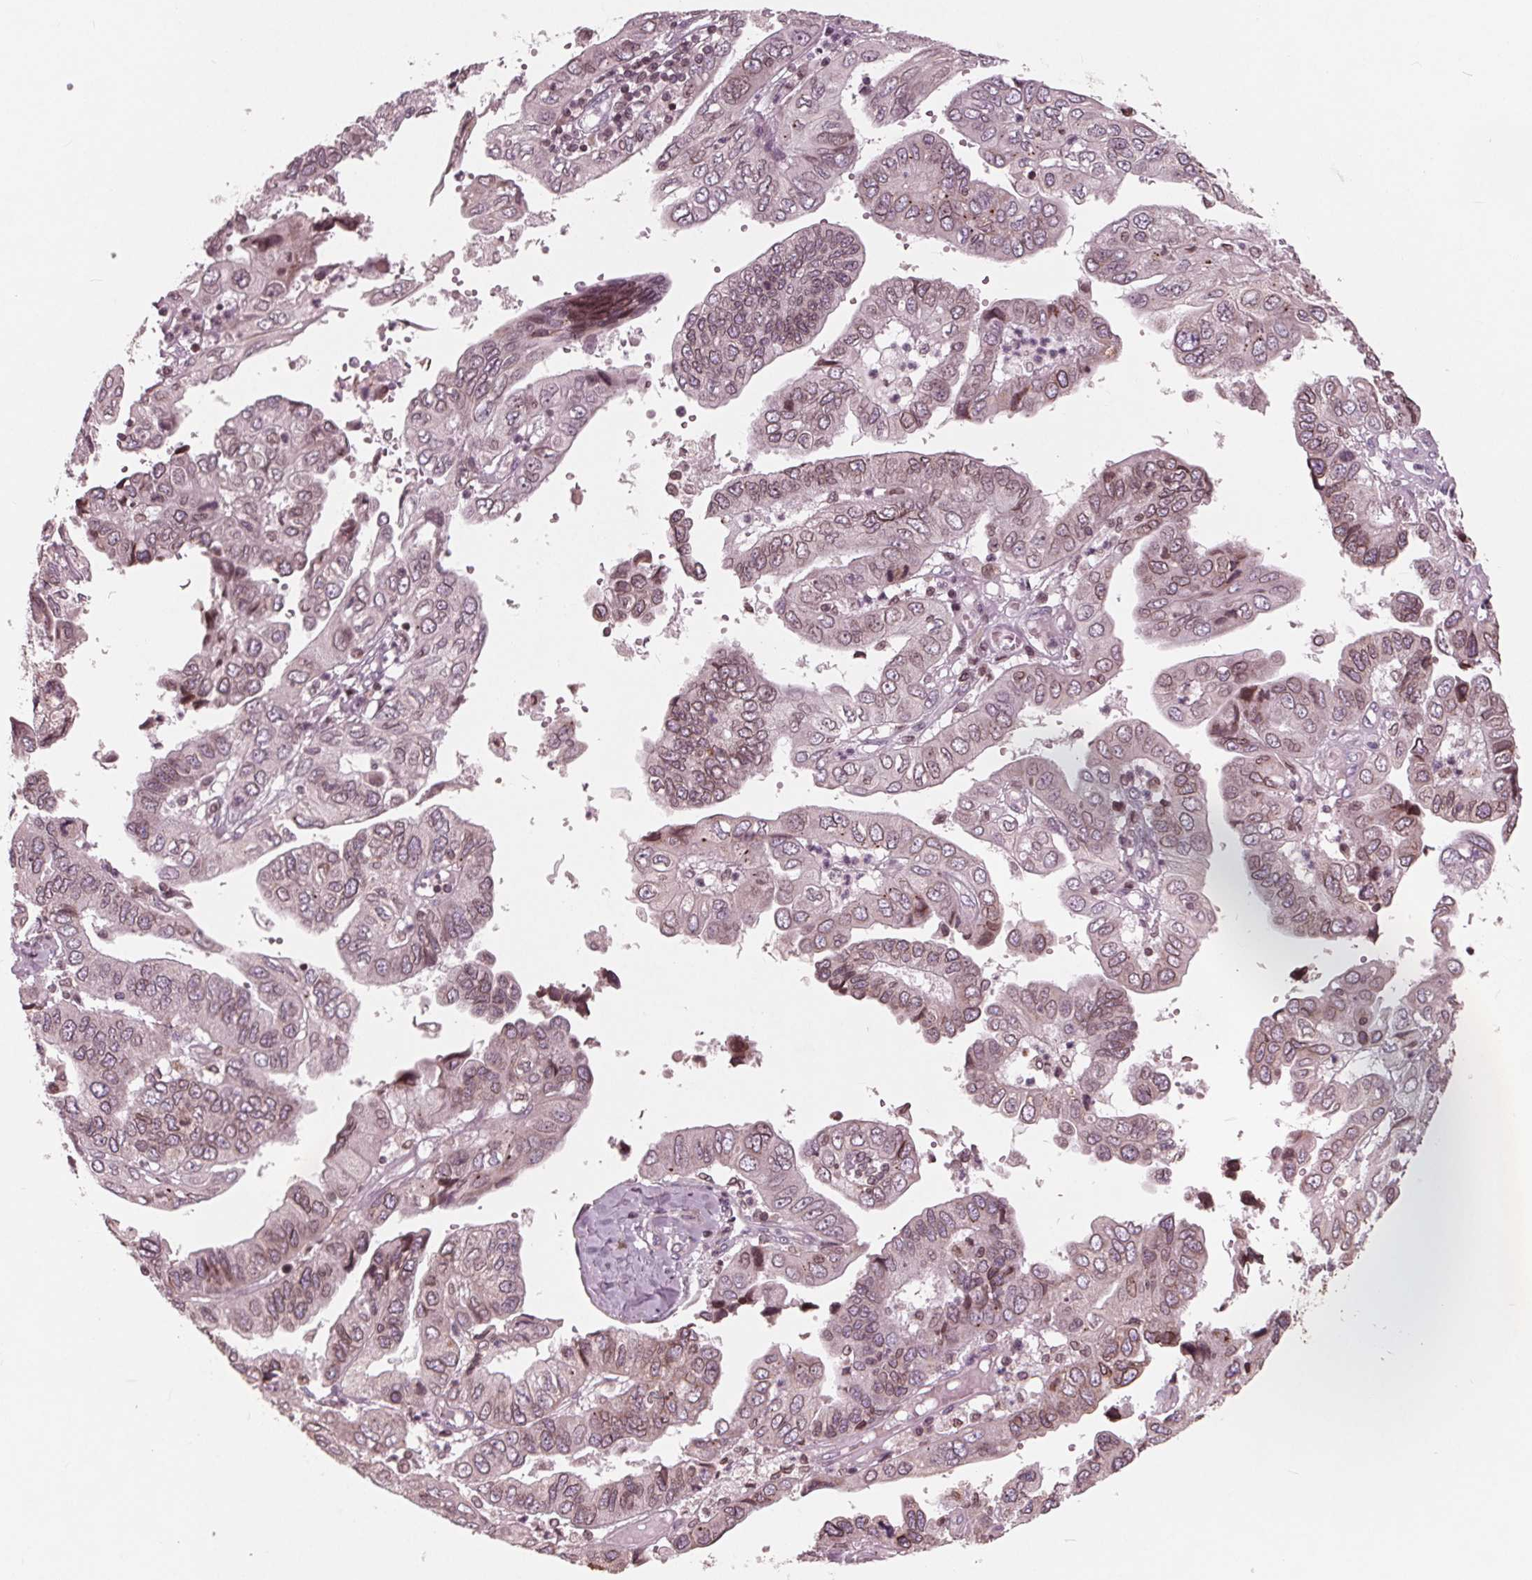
{"staining": {"intensity": "weak", "quantity": "25%-75%", "location": "cytoplasmic/membranous,nuclear"}, "tissue": "ovarian cancer", "cell_type": "Tumor cells", "image_type": "cancer", "snomed": [{"axis": "morphology", "description": "Cystadenocarcinoma, serous, NOS"}, {"axis": "topography", "description": "Ovary"}], "caption": "Weak cytoplasmic/membranous and nuclear protein positivity is seen in approximately 25%-75% of tumor cells in ovarian serous cystadenocarcinoma. The staining is performed using DAB brown chromogen to label protein expression. The nuclei are counter-stained blue using hematoxylin.", "gene": "NUP210", "patient": {"sex": "female", "age": 79}}